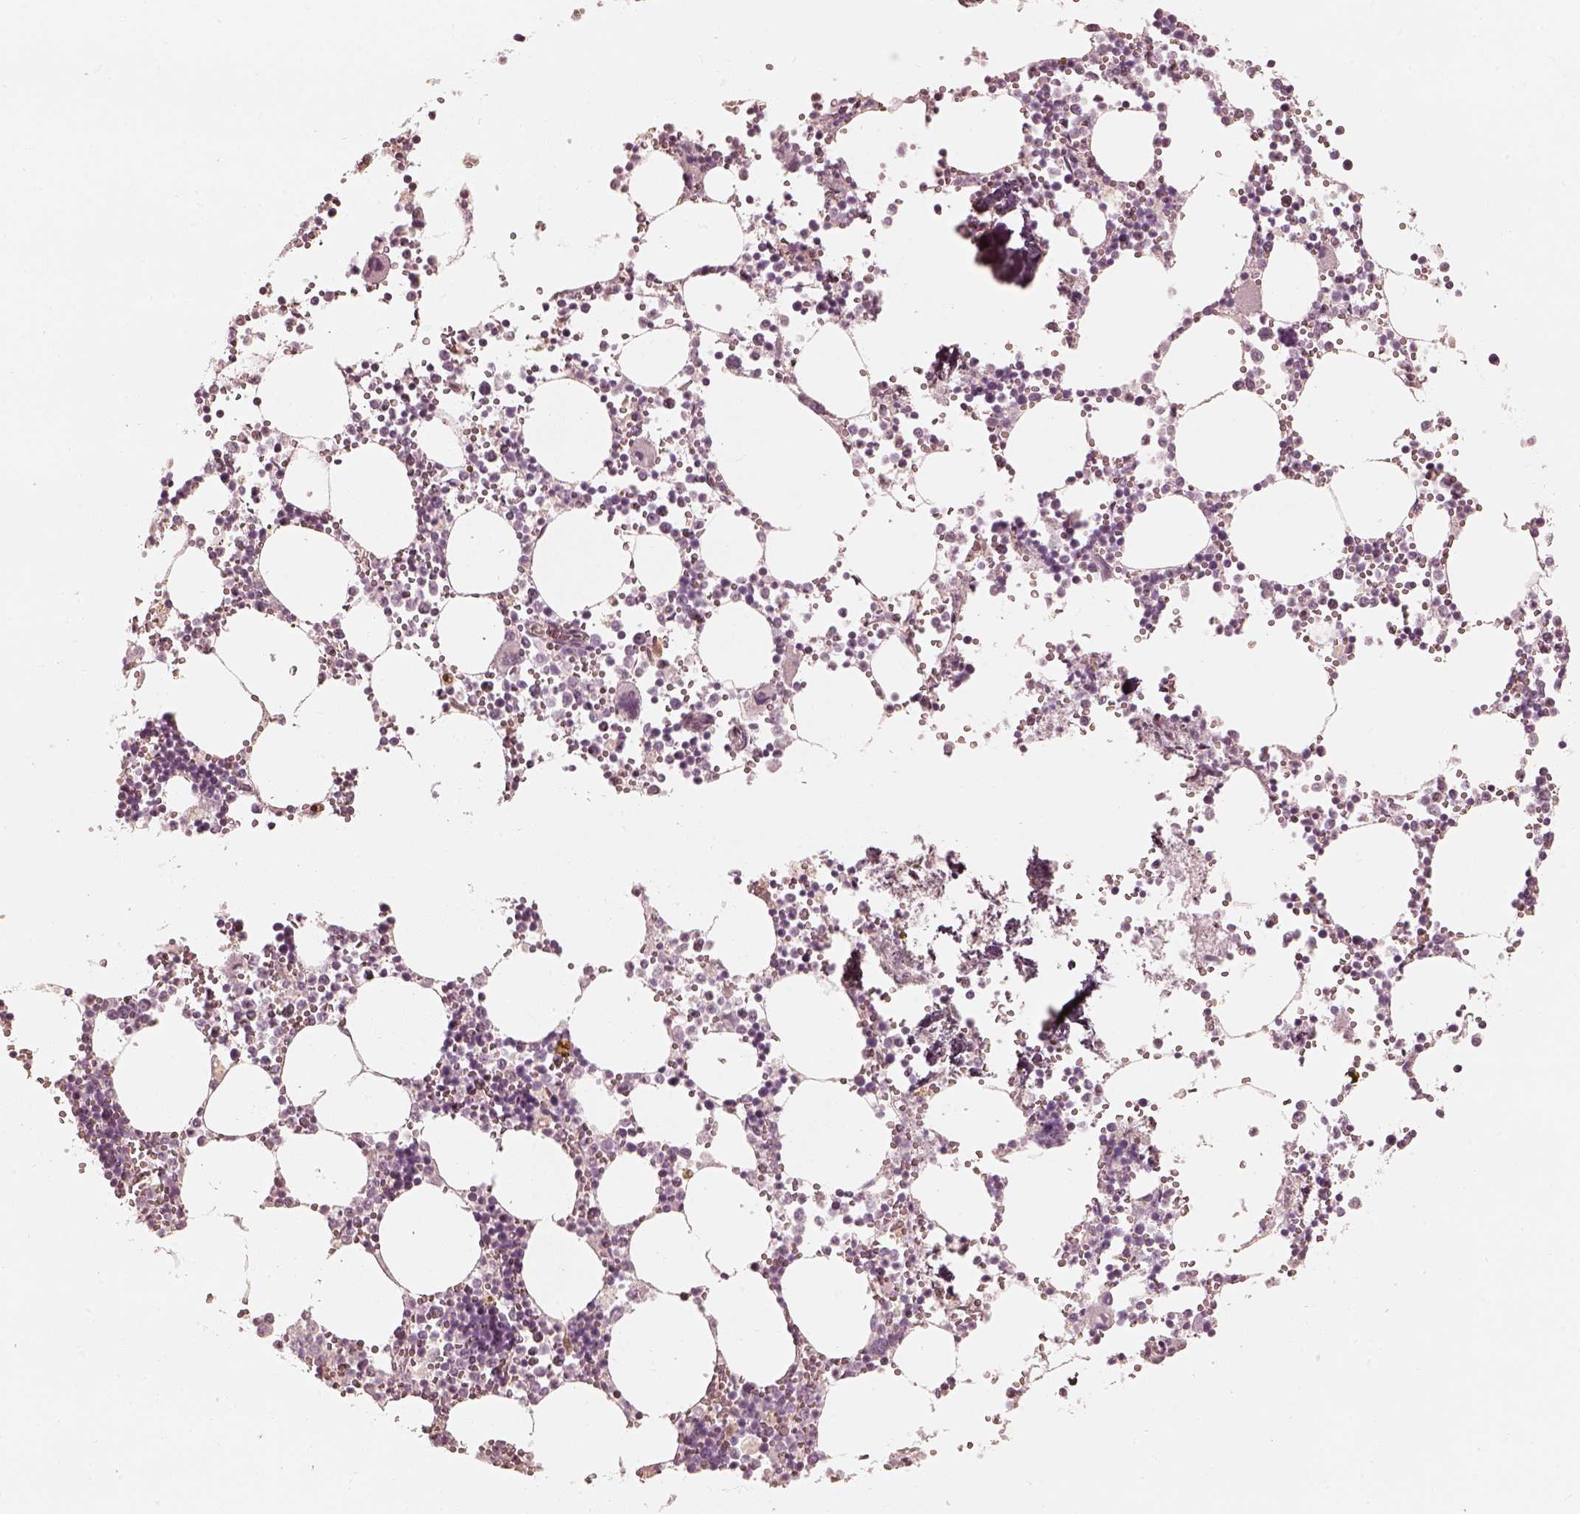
{"staining": {"intensity": "negative", "quantity": "none", "location": "none"}, "tissue": "bone marrow", "cell_type": "Hematopoietic cells", "image_type": "normal", "snomed": [{"axis": "morphology", "description": "Normal tissue, NOS"}, {"axis": "topography", "description": "Bone marrow"}], "caption": "Bone marrow was stained to show a protein in brown. There is no significant expression in hematopoietic cells. Nuclei are stained in blue.", "gene": "FMNL2", "patient": {"sex": "male", "age": 54}}